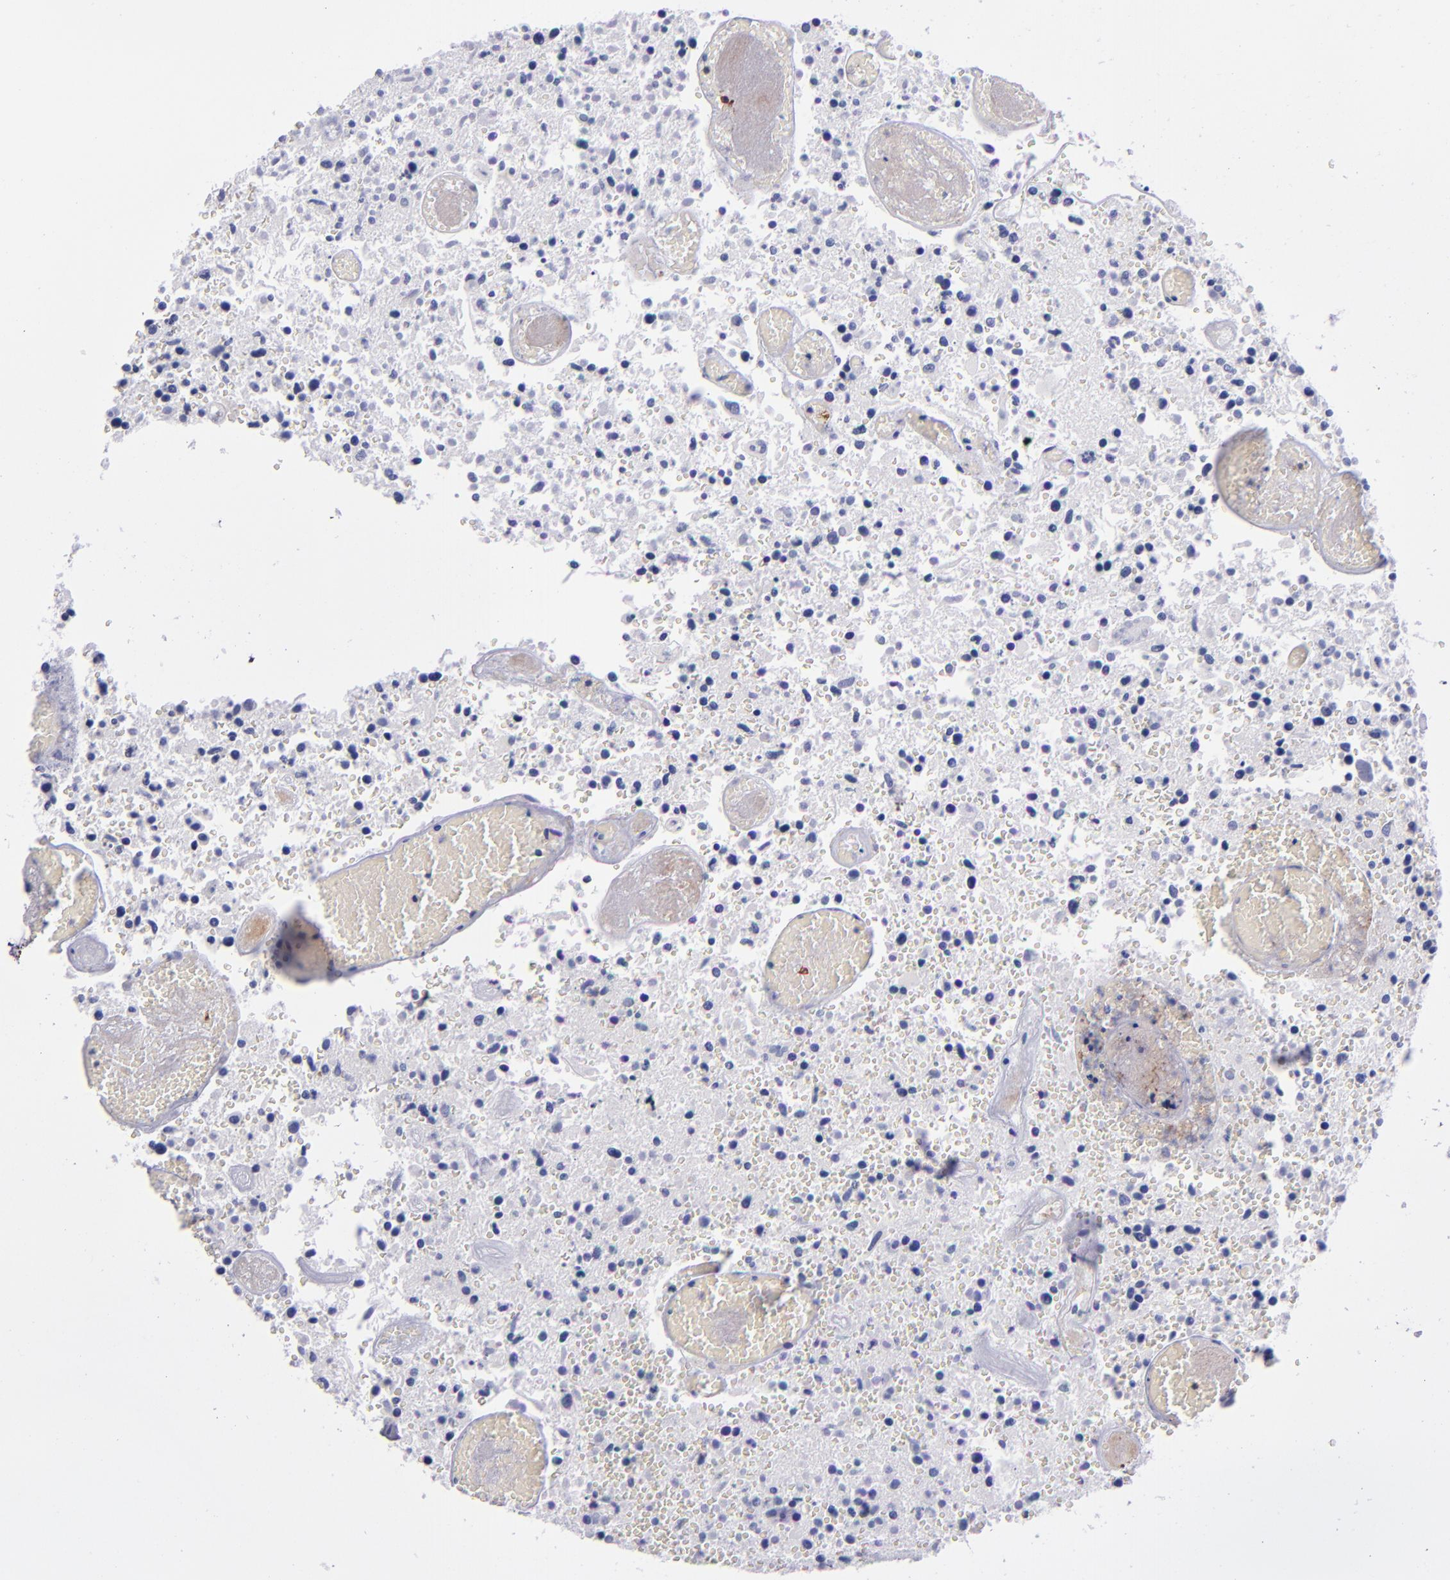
{"staining": {"intensity": "negative", "quantity": "none", "location": "none"}, "tissue": "glioma", "cell_type": "Tumor cells", "image_type": "cancer", "snomed": [{"axis": "morphology", "description": "Glioma, malignant, High grade"}, {"axis": "topography", "description": "Brain"}], "caption": "Malignant glioma (high-grade) was stained to show a protein in brown. There is no significant positivity in tumor cells. (DAB (3,3'-diaminobenzidine) immunohistochemistry, high magnification).", "gene": "CD37", "patient": {"sex": "male", "age": 72}}